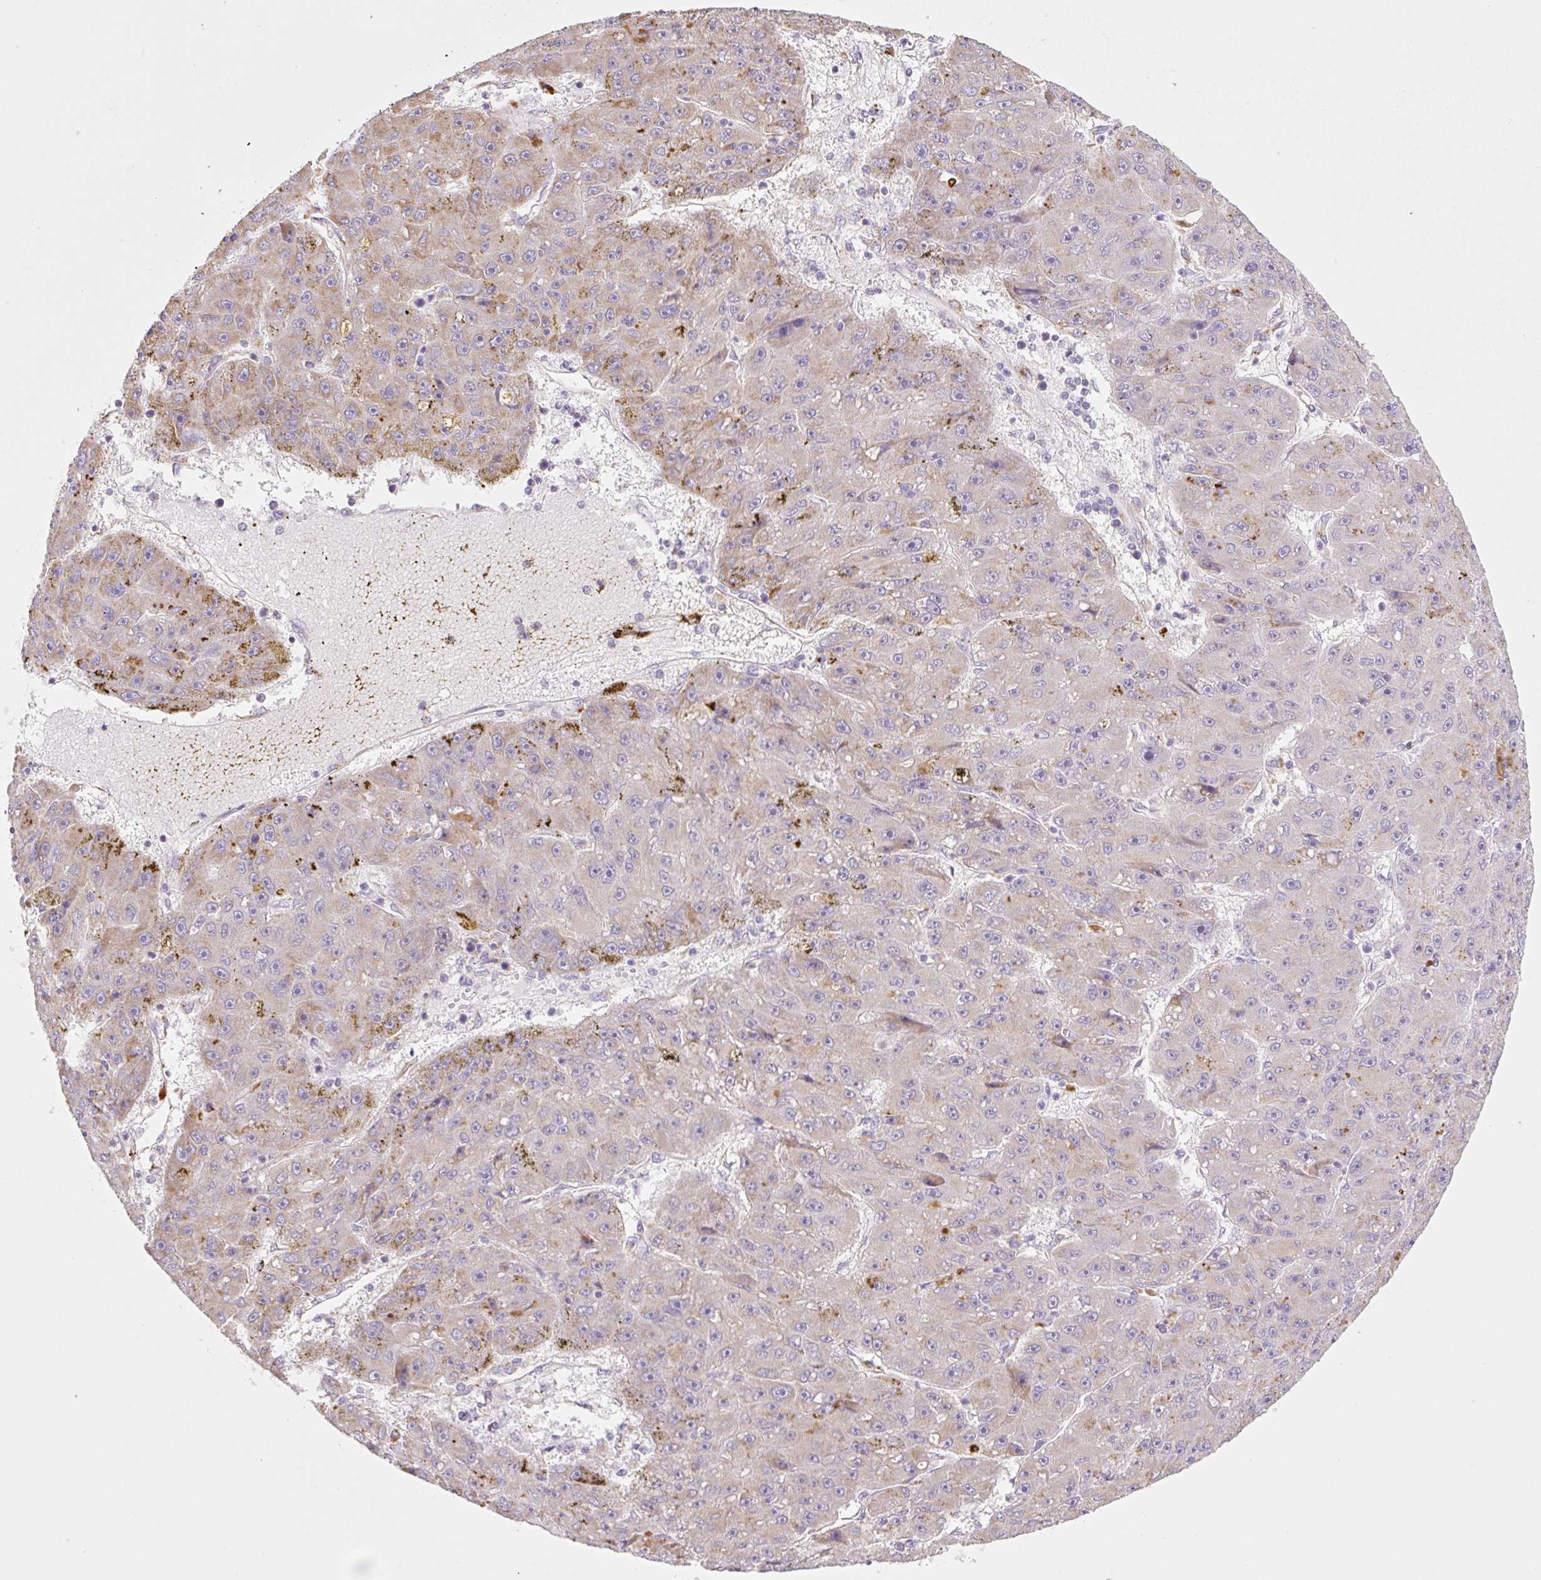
{"staining": {"intensity": "moderate", "quantity": "<25%", "location": "cytoplasmic/membranous"}, "tissue": "liver cancer", "cell_type": "Tumor cells", "image_type": "cancer", "snomed": [{"axis": "morphology", "description": "Carcinoma, Hepatocellular, NOS"}, {"axis": "topography", "description": "Liver"}], "caption": "About <25% of tumor cells in hepatocellular carcinoma (liver) reveal moderate cytoplasmic/membranous protein expression as visualized by brown immunohistochemical staining.", "gene": "CLEC3A", "patient": {"sex": "male", "age": 67}}